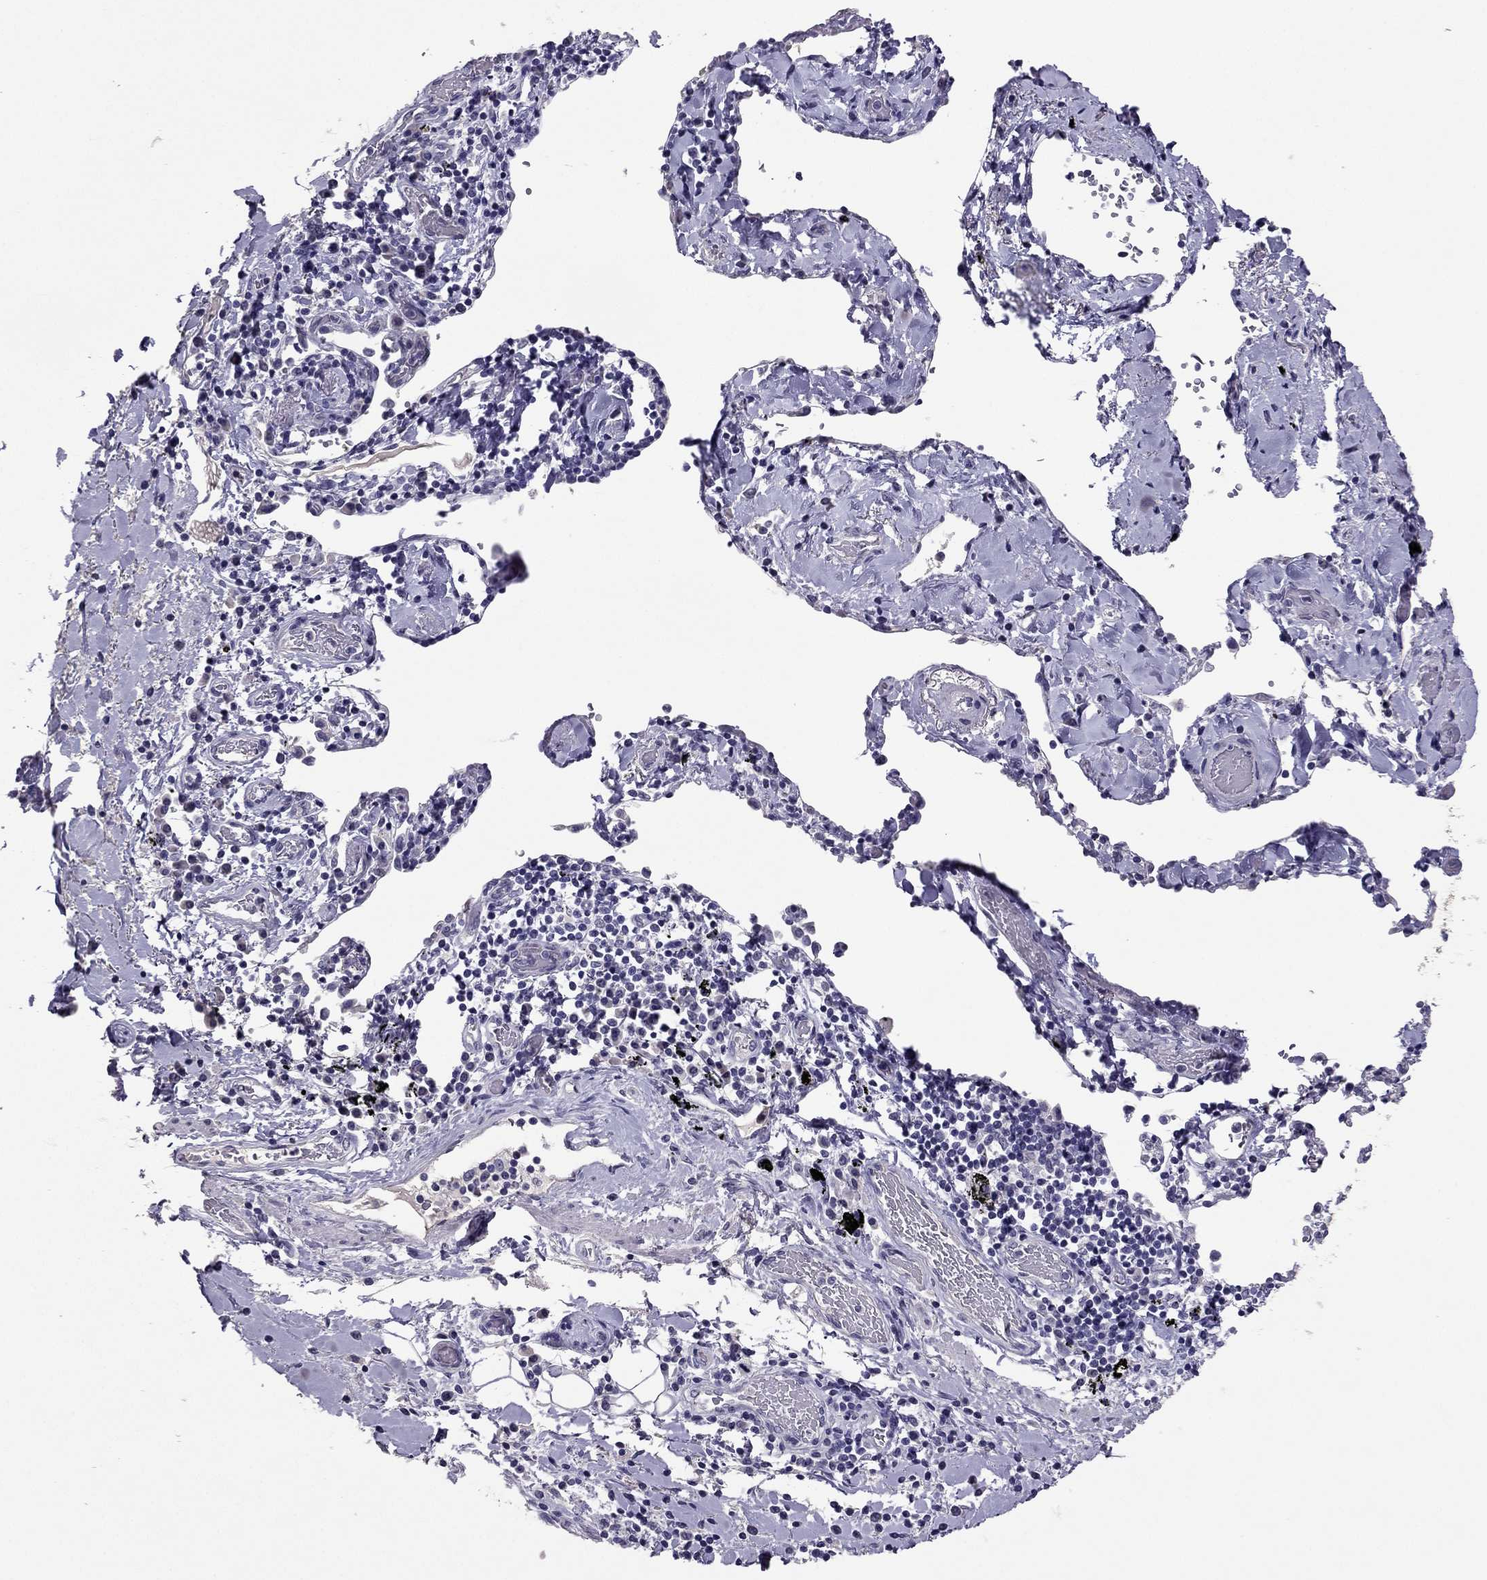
{"staining": {"intensity": "negative", "quantity": "none", "location": "none"}, "tissue": "lung cancer", "cell_type": "Tumor cells", "image_type": "cancer", "snomed": [{"axis": "morphology", "description": "Squamous cell carcinoma, NOS"}, {"axis": "topography", "description": "Lung"}], "caption": "Human lung cancer (squamous cell carcinoma) stained for a protein using immunohistochemistry demonstrates no expression in tumor cells.", "gene": "RHO", "patient": {"sex": "male", "age": 57}}